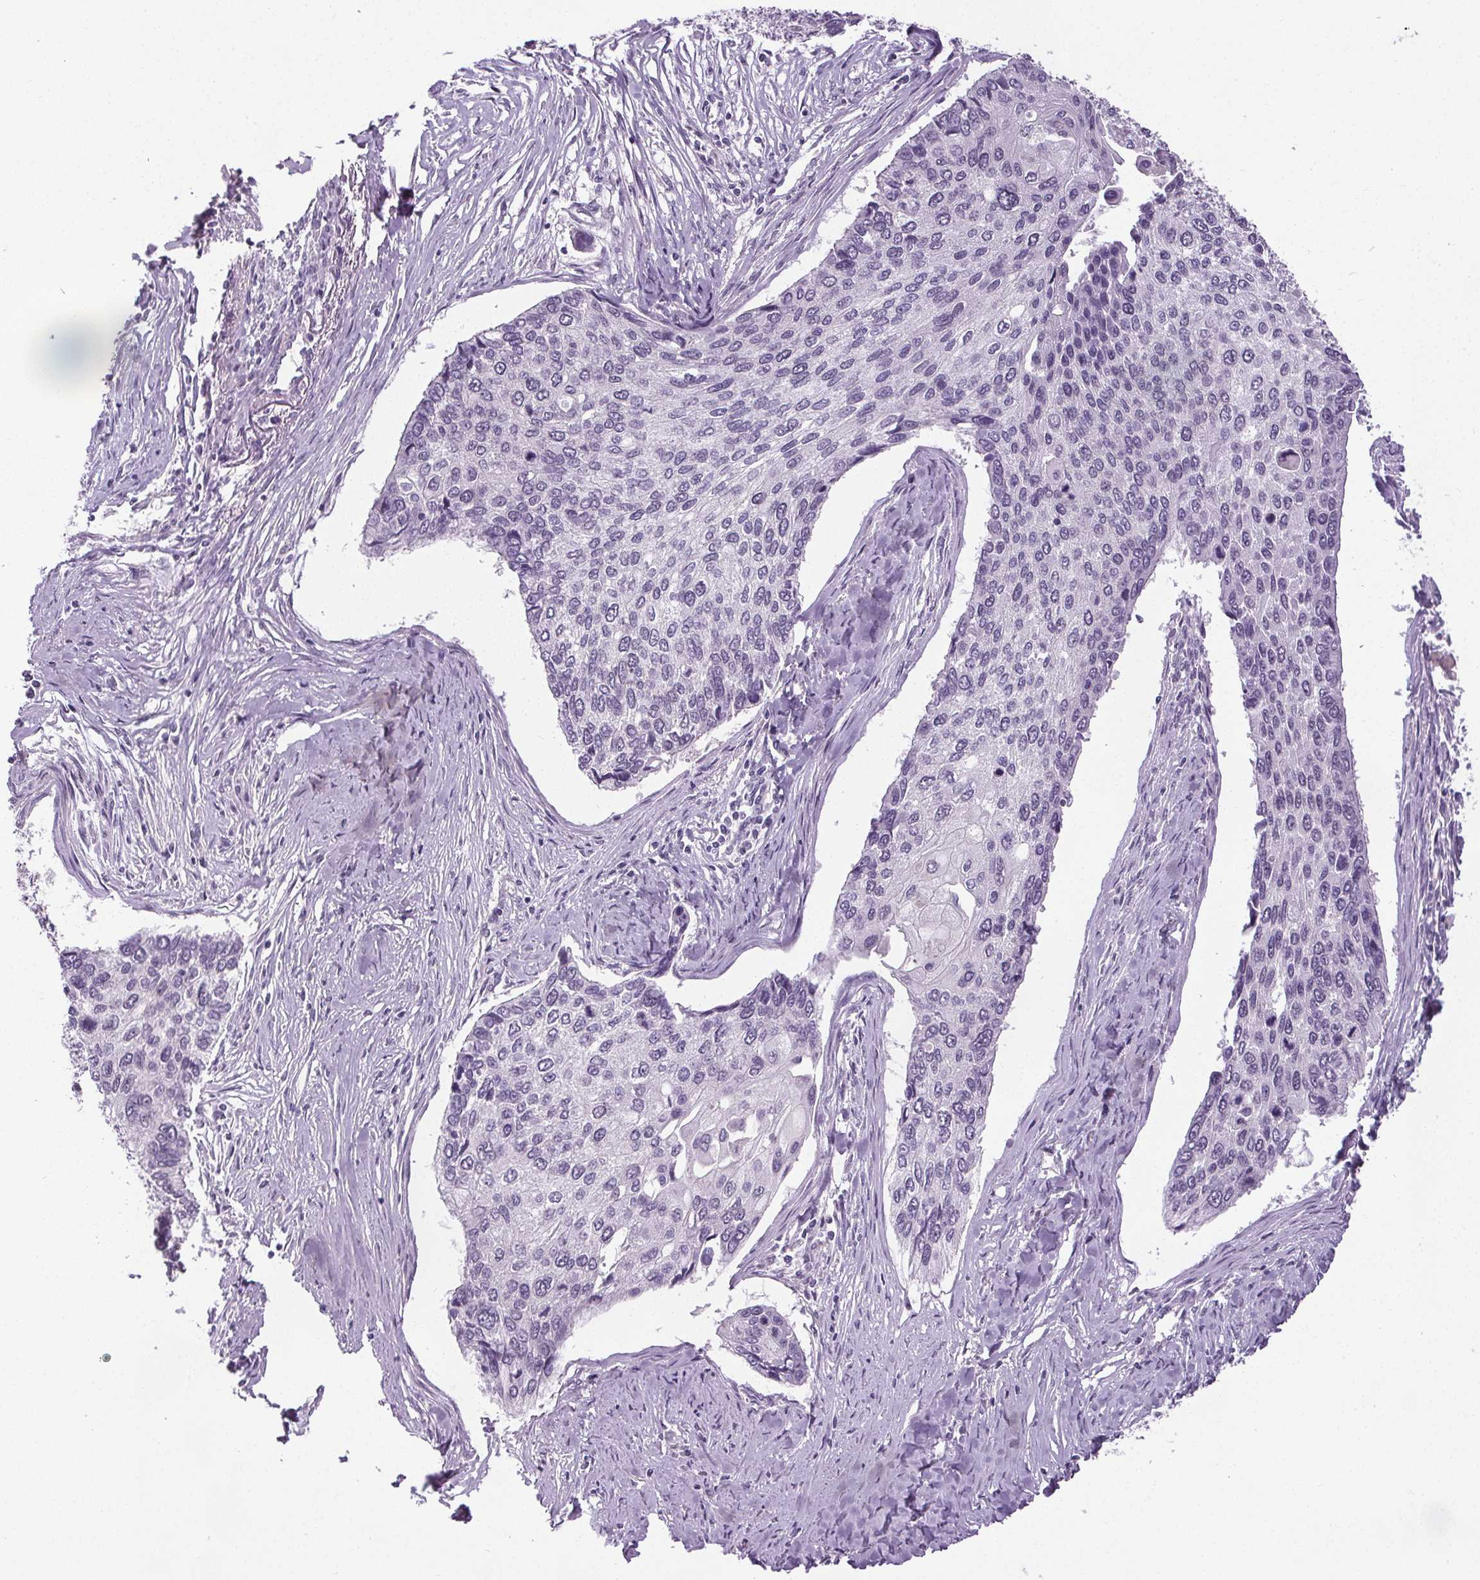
{"staining": {"intensity": "negative", "quantity": "none", "location": "none"}, "tissue": "lung cancer", "cell_type": "Tumor cells", "image_type": "cancer", "snomed": [{"axis": "morphology", "description": "Squamous cell carcinoma, NOS"}, {"axis": "morphology", "description": "Squamous cell carcinoma, metastatic, NOS"}, {"axis": "topography", "description": "Lung"}], "caption": "Lung cancer stained for a protein using immunohistochemistry (IHC) reveals no expression tumor cells.", "gene": "SLC2A9", "patient": {"sex": "male", "age": 63}}